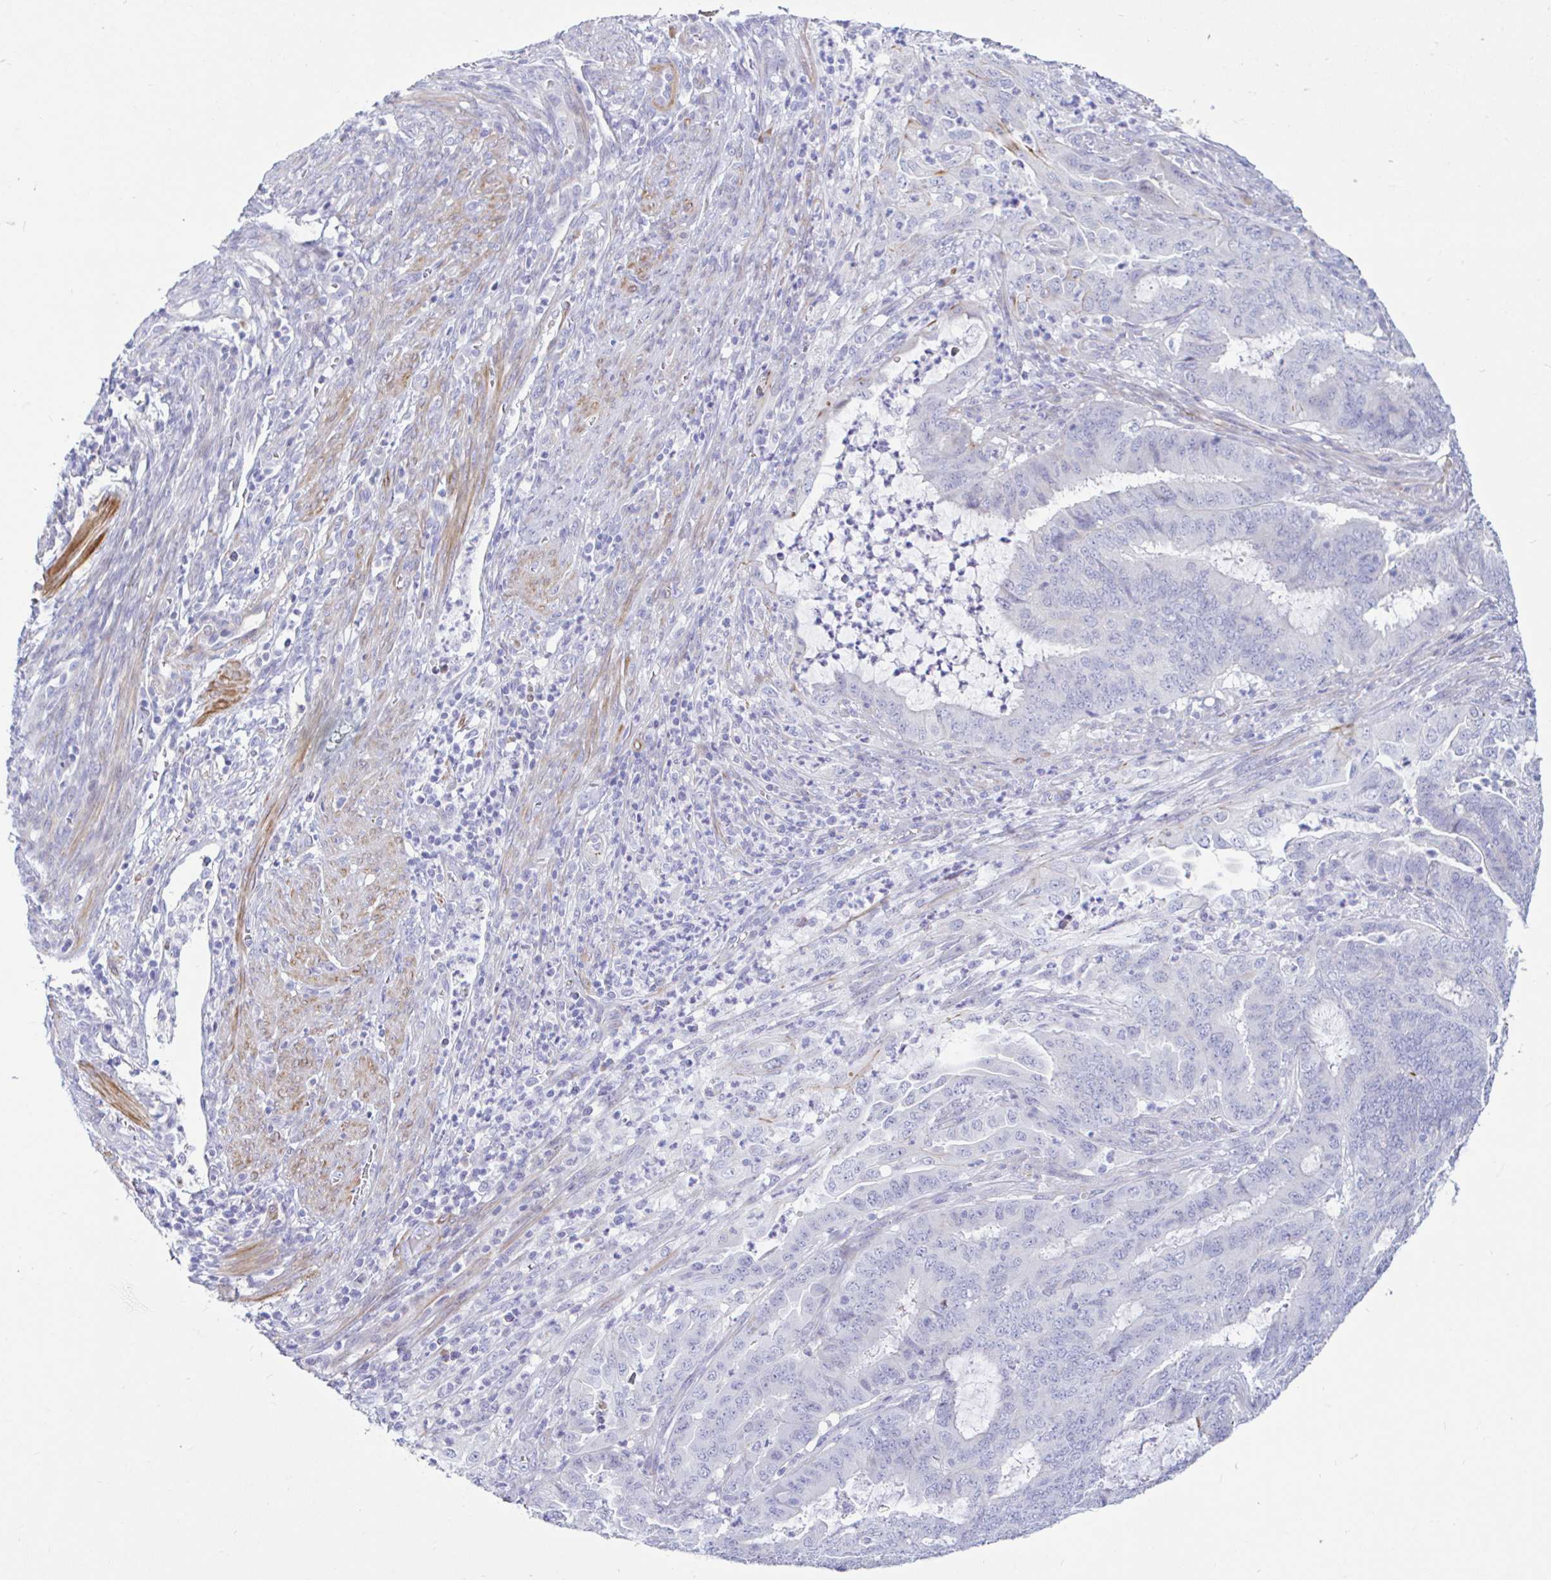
{"staining": {"intensity": "negative", "quantity": "none", "location": "none"}, "tissue": "endometrial cancer", "cell_type": "Tumor cells", "image_type": "cancer", "snomed": [{"axis": "morphology", "description": "Adenocarcinoma, NOS"}, {"axis": "topography", "description": "Endometrium"}], "caption": "Immunohistochemistry histopathology image of human adenocarcinoma (endometrial) stained for a protein (brown), which displays no positivity in tumor cells.", "gene": "NBPF3", "patient": {"sex": "female", "age": 51}}